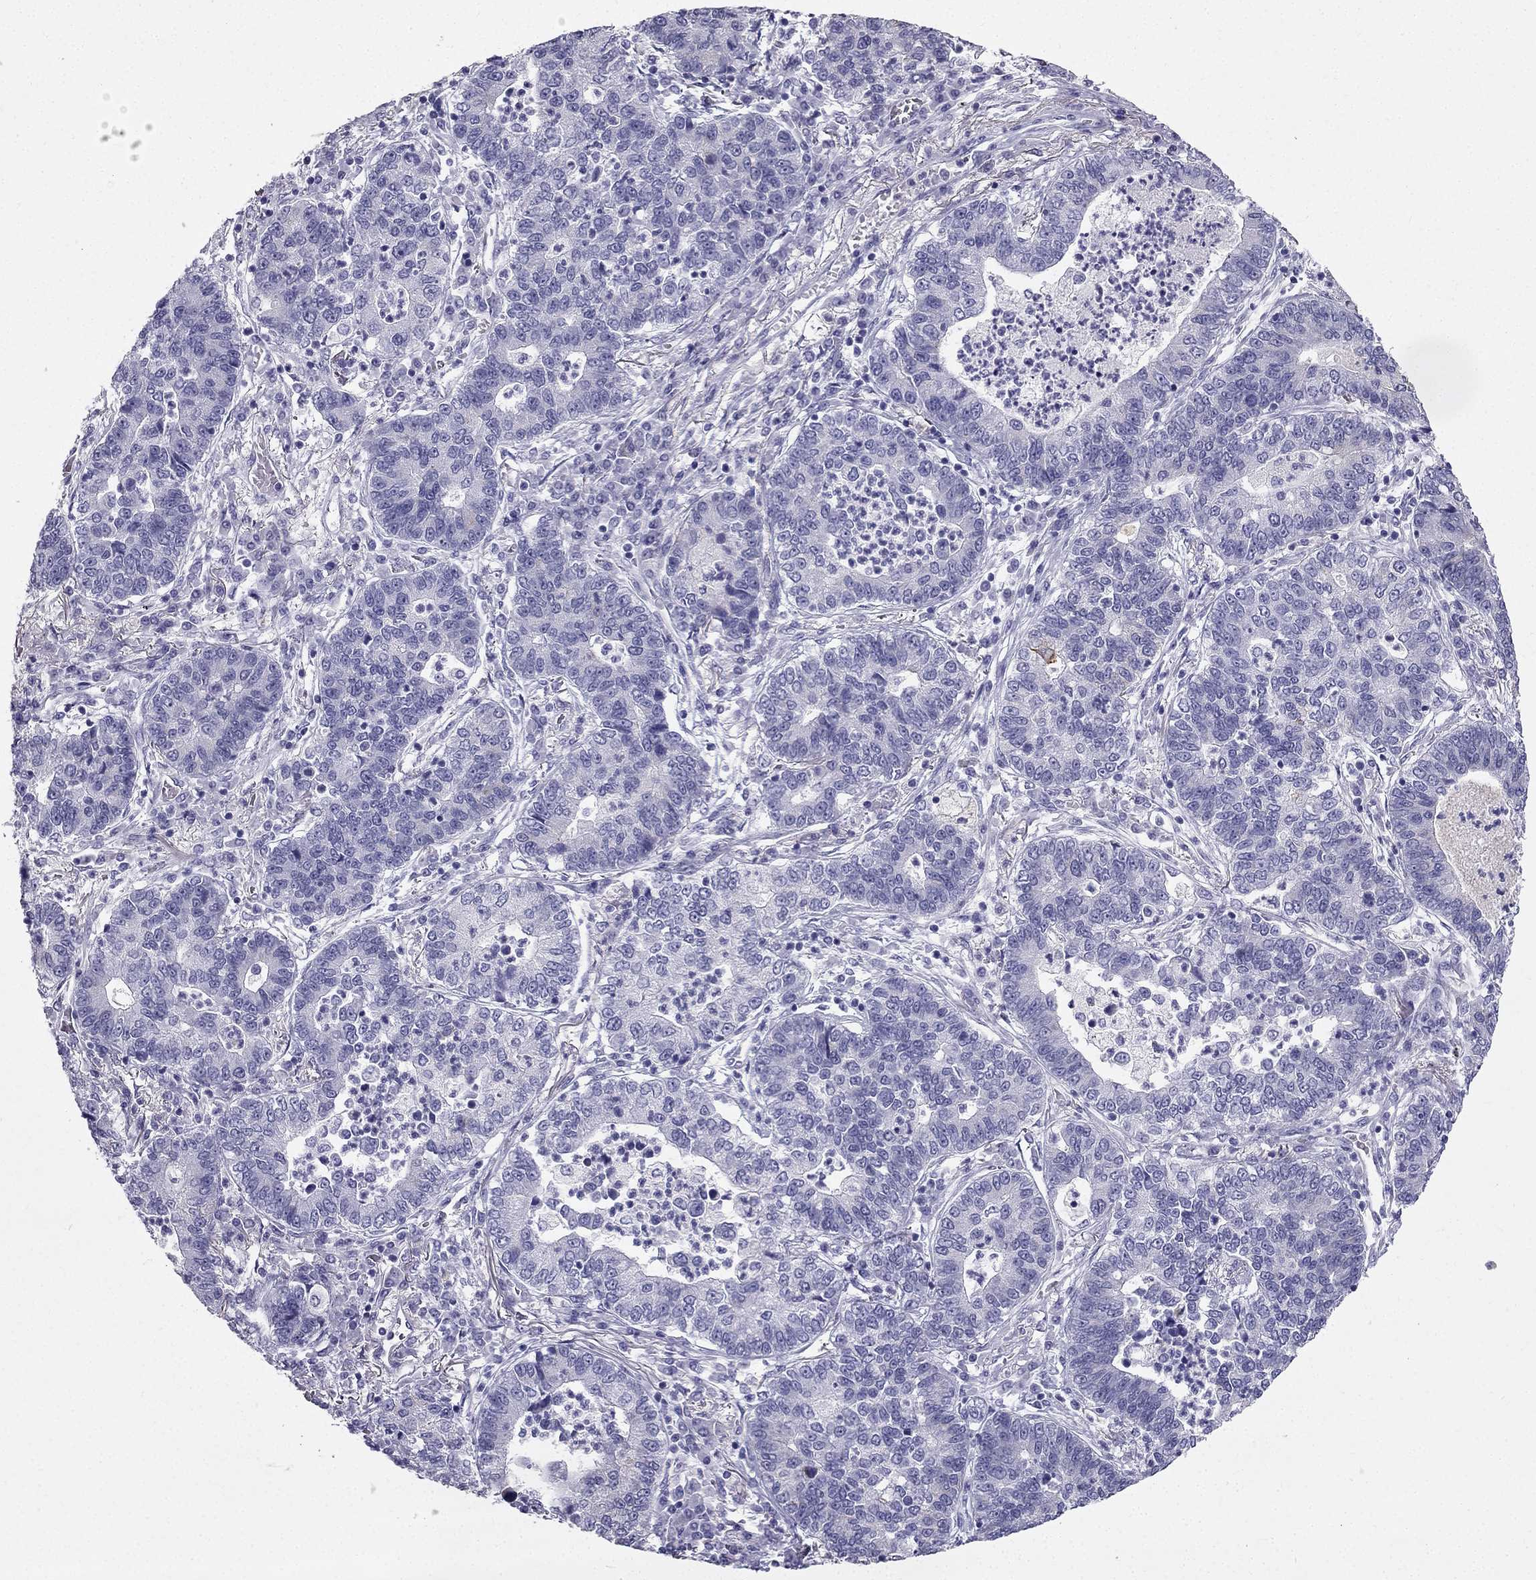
{"staining": {"intensity": "negative", "quantity": "none", "location": "none"}, "tissue": "lung cancer", "cell_type": "Tumor cells", "image_type": "cancer", "snomed": [{"axis": "morphology", "description": "Adenocarcinoma, NOS"}, {"axis": "topography", "description": "Lung"}], "caption": "Lung adenocarcinoma was stained to show a protein in brown. There is no significant staining in tumor cells. (IHC, brightfield microscopy, high magnification).", "gene": "TFF3", "patient": {"sex": "female", "age": 57}}